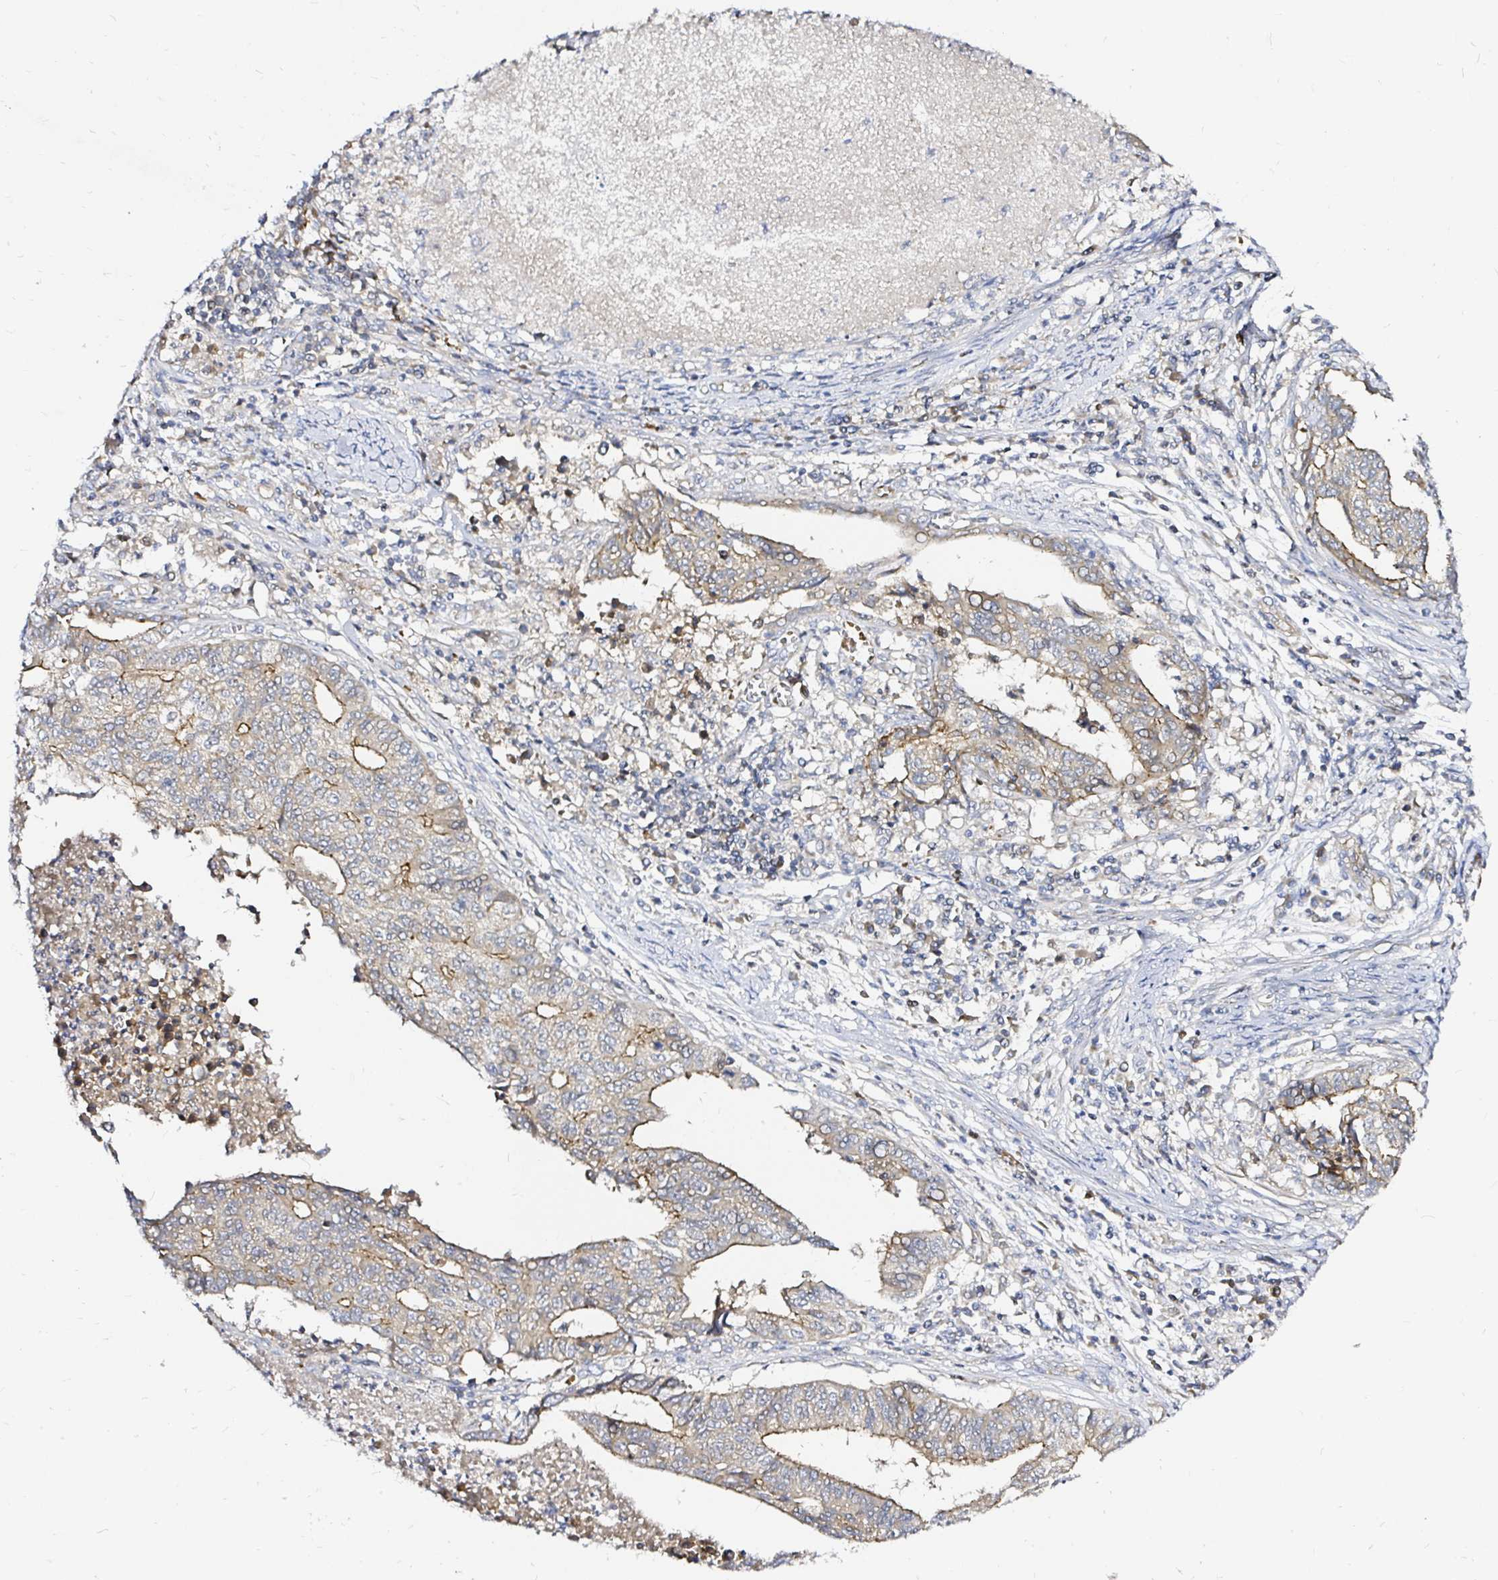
{"staining": {"intensity": "moderate", "quantity": "25%-75%", "location": "cytoplasmic/membranous"}, "tissue": "endometrial cancer", "cell_type": "Tumor cells", "image_type": "cancer", "snomed": [{"axis": "morphology", "description": "Adenocarcinoma, NOS"}, {"axis": "topography", "description": "Endometrium"}], "caption": "The histopathology image reveals immunohistochemical staining of endometrial adenocarcinoma. There is moderate cytoplasmic/membranous expression is appreciated in about 25%-75% of tumor cells. (Stains: DAB (3,3'-diaminobenzidine) in brown, nuclei in blue, Microscopy: brightfield microscopy at high magnification).", "gene": "ARHGEF37", "patient": {"sex": "female", "age": 65}}